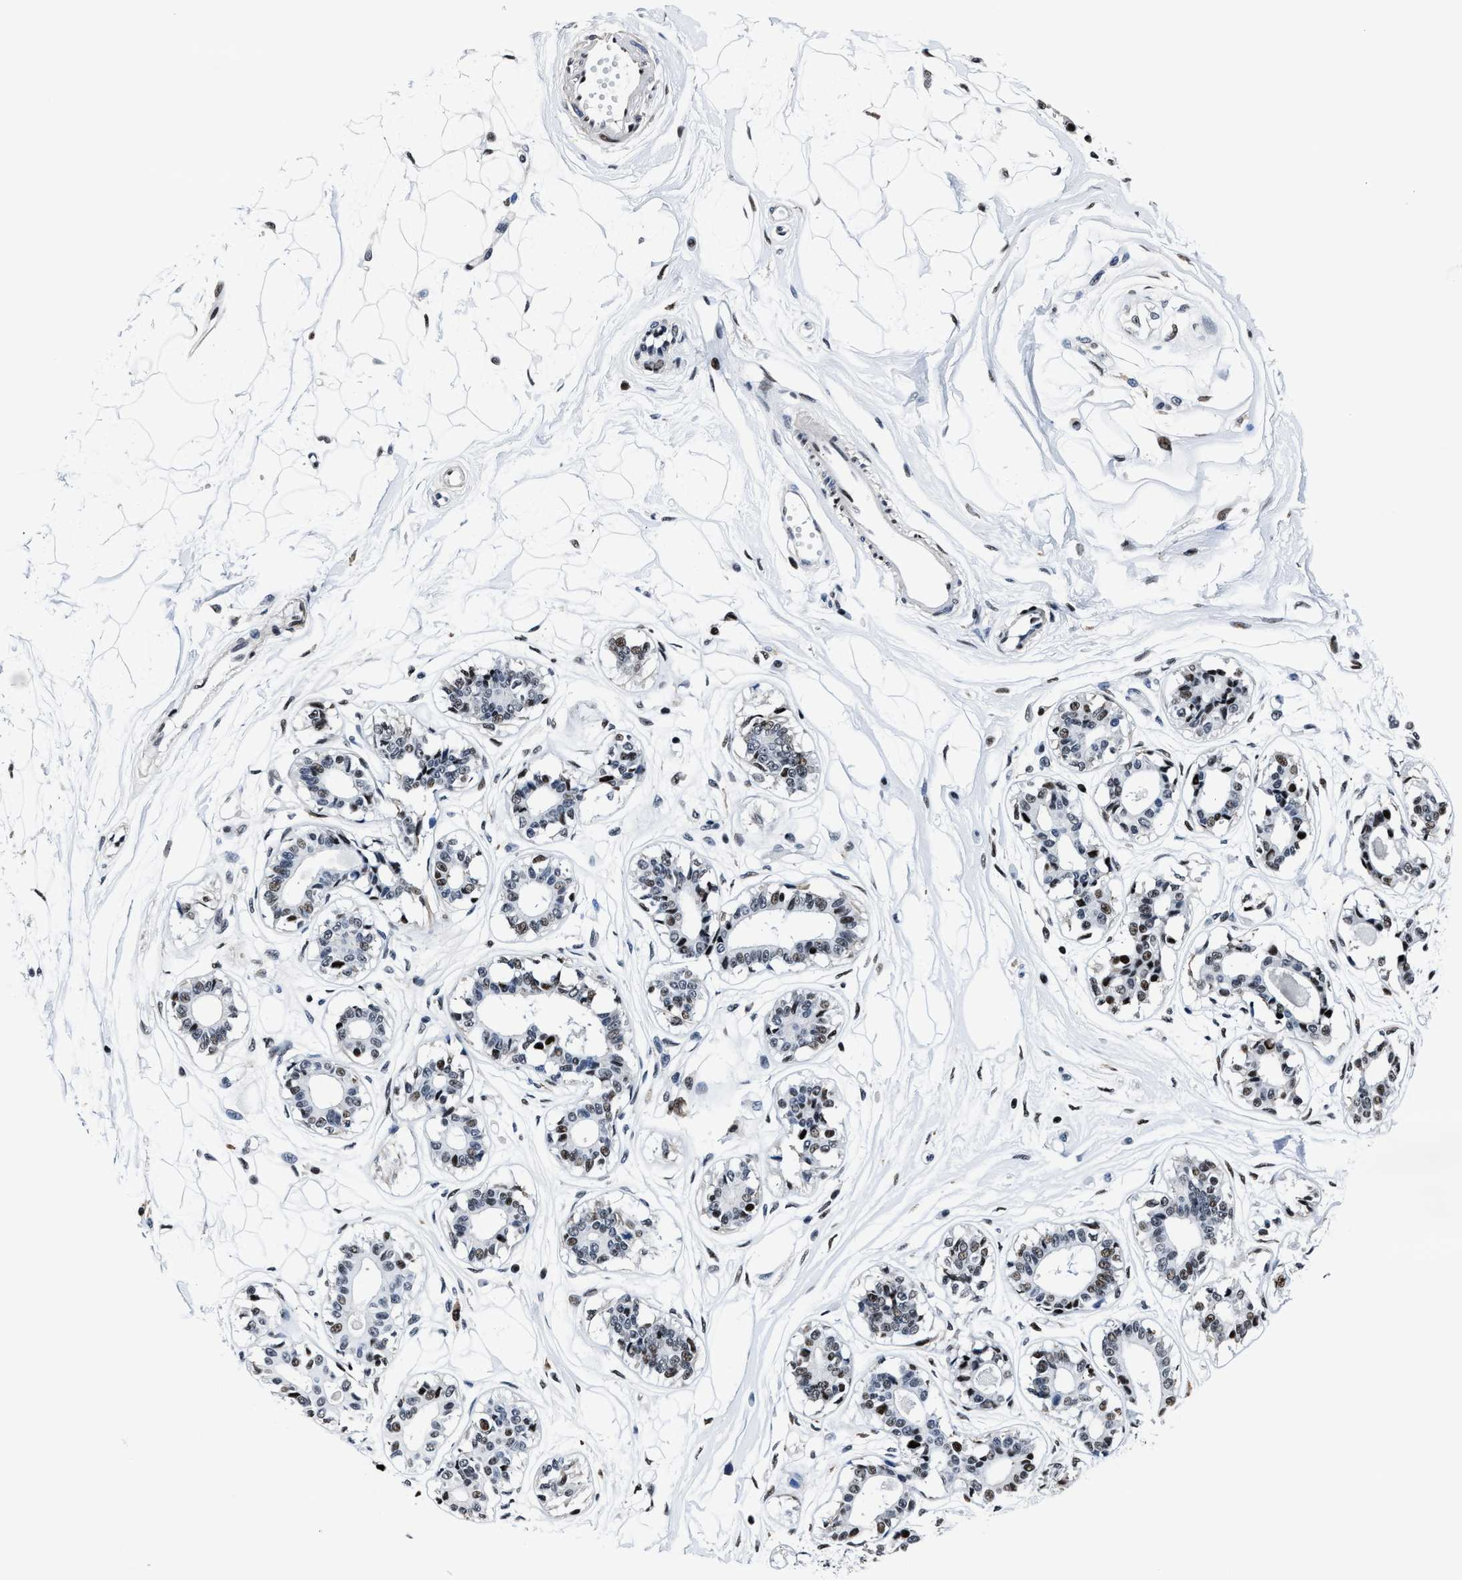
{"staining": {"intensity": "moderate", "quantity": ">75%", "location": "nuclear"}, "tissue": "breast", "cell_type": "Adipocytes", "image_type": "normal", "snomed": [{"axis": "morphology", "description": "Normal tissue, NOS"}, {"axis": "topography", "description": "Breast"}], "caption": "Moderate nuclear positivity is seen in approximately >75% of adipocytes in benign breast. (DAB IHC, brown staining for protein, blue staining for nuclei).", "gene": "PPIE", "patient": {"sex": "female", "age": 45}}